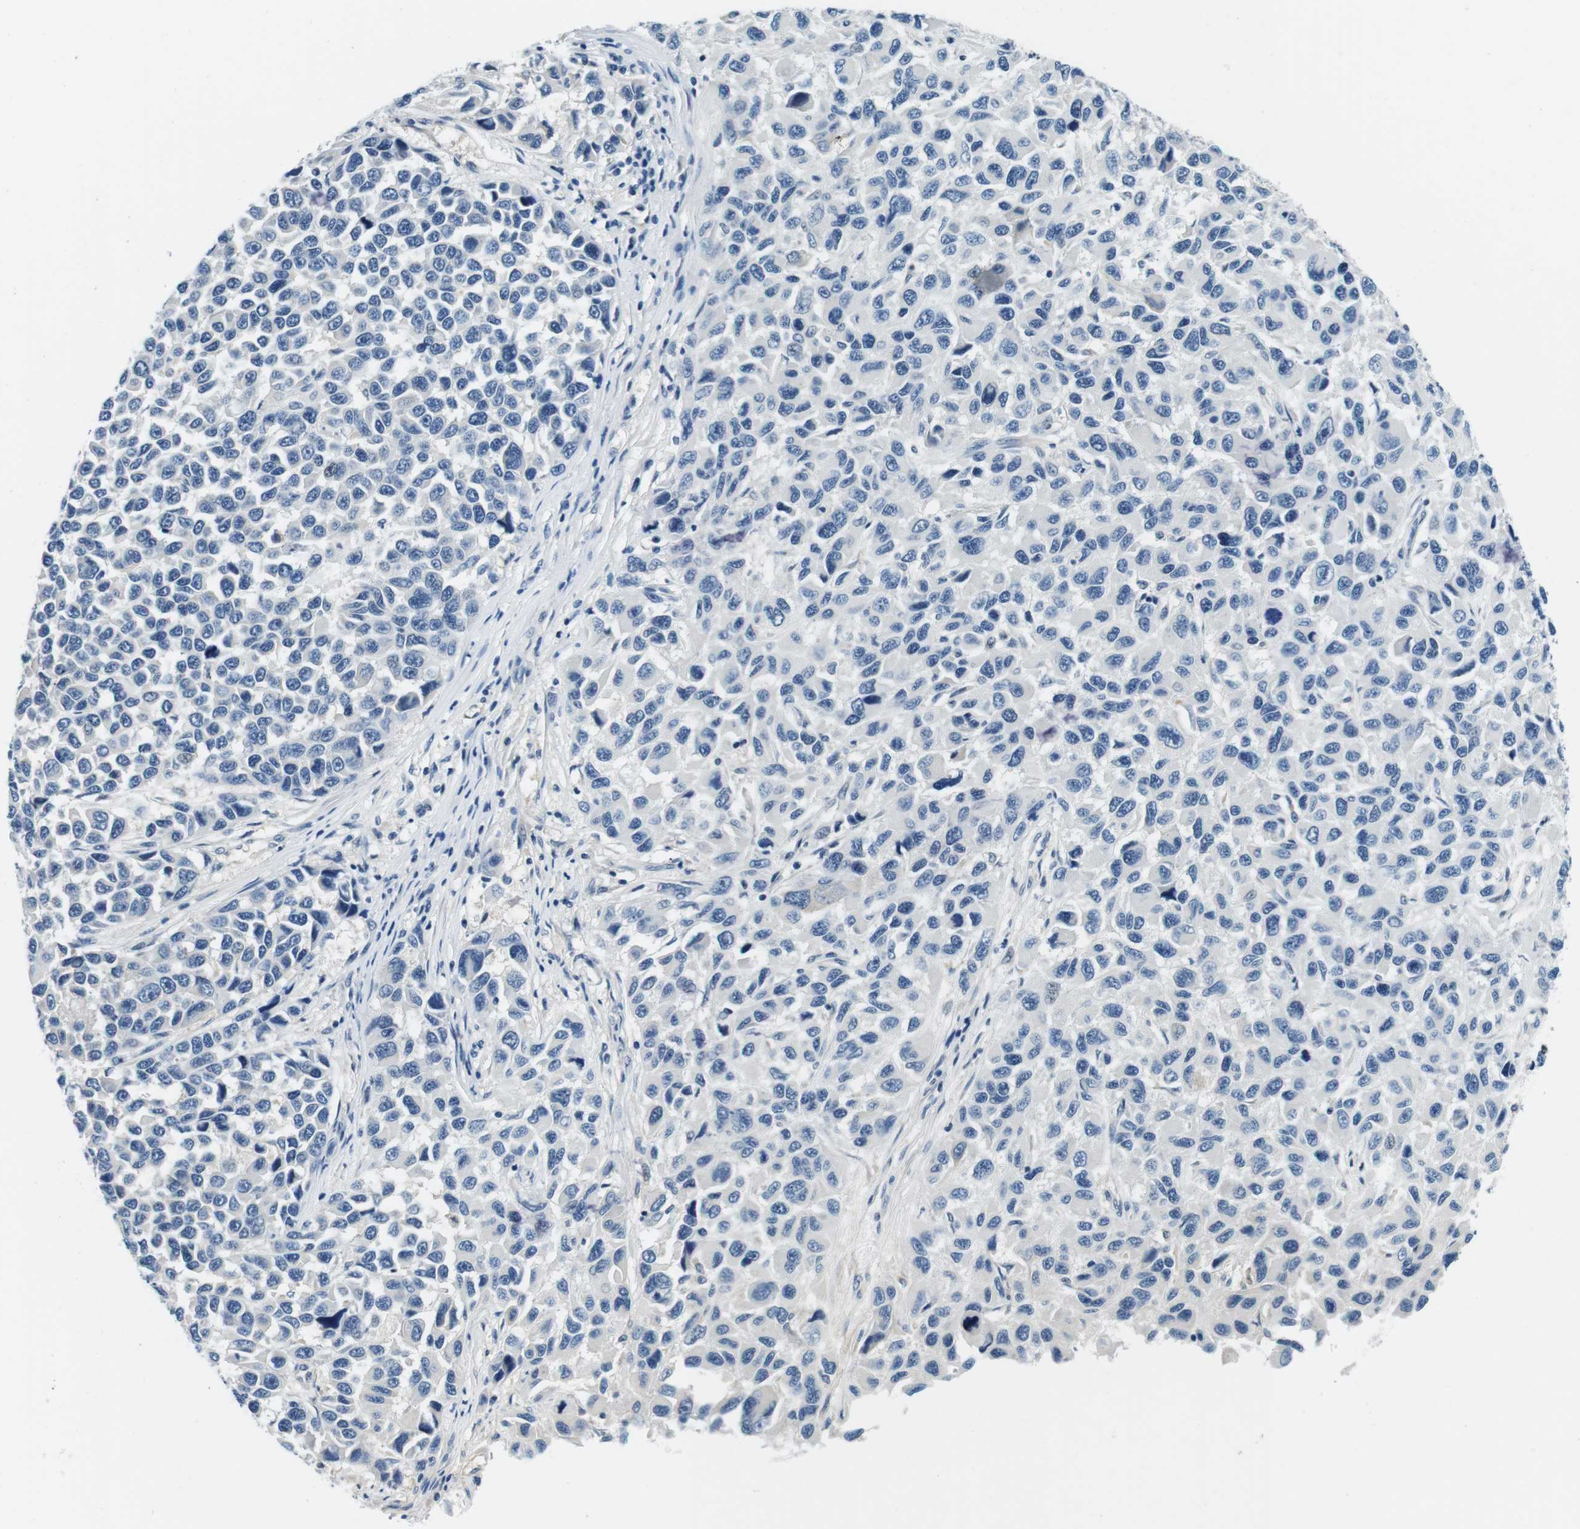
{"staining": {"intensity": "negative", "quantity": "none", "location": "none"}, "tissue": "melanoma", "cell_type": "Tumor cells", "image_type": "cancer", "snomed": [{"axis": "morphology", "description": "Malignant melanoma, NOS"}, {"axis": "topography", "description": "Skin"}], "caption": "Immunohistochemistry (IHC) histopathology image of neoplastic tissue: melanoma stained with DAB demonstrates no significant protein positivity in tumor cells.", "gene": "KCNJ5", "patient": {"sex": "male", "age": 53}}